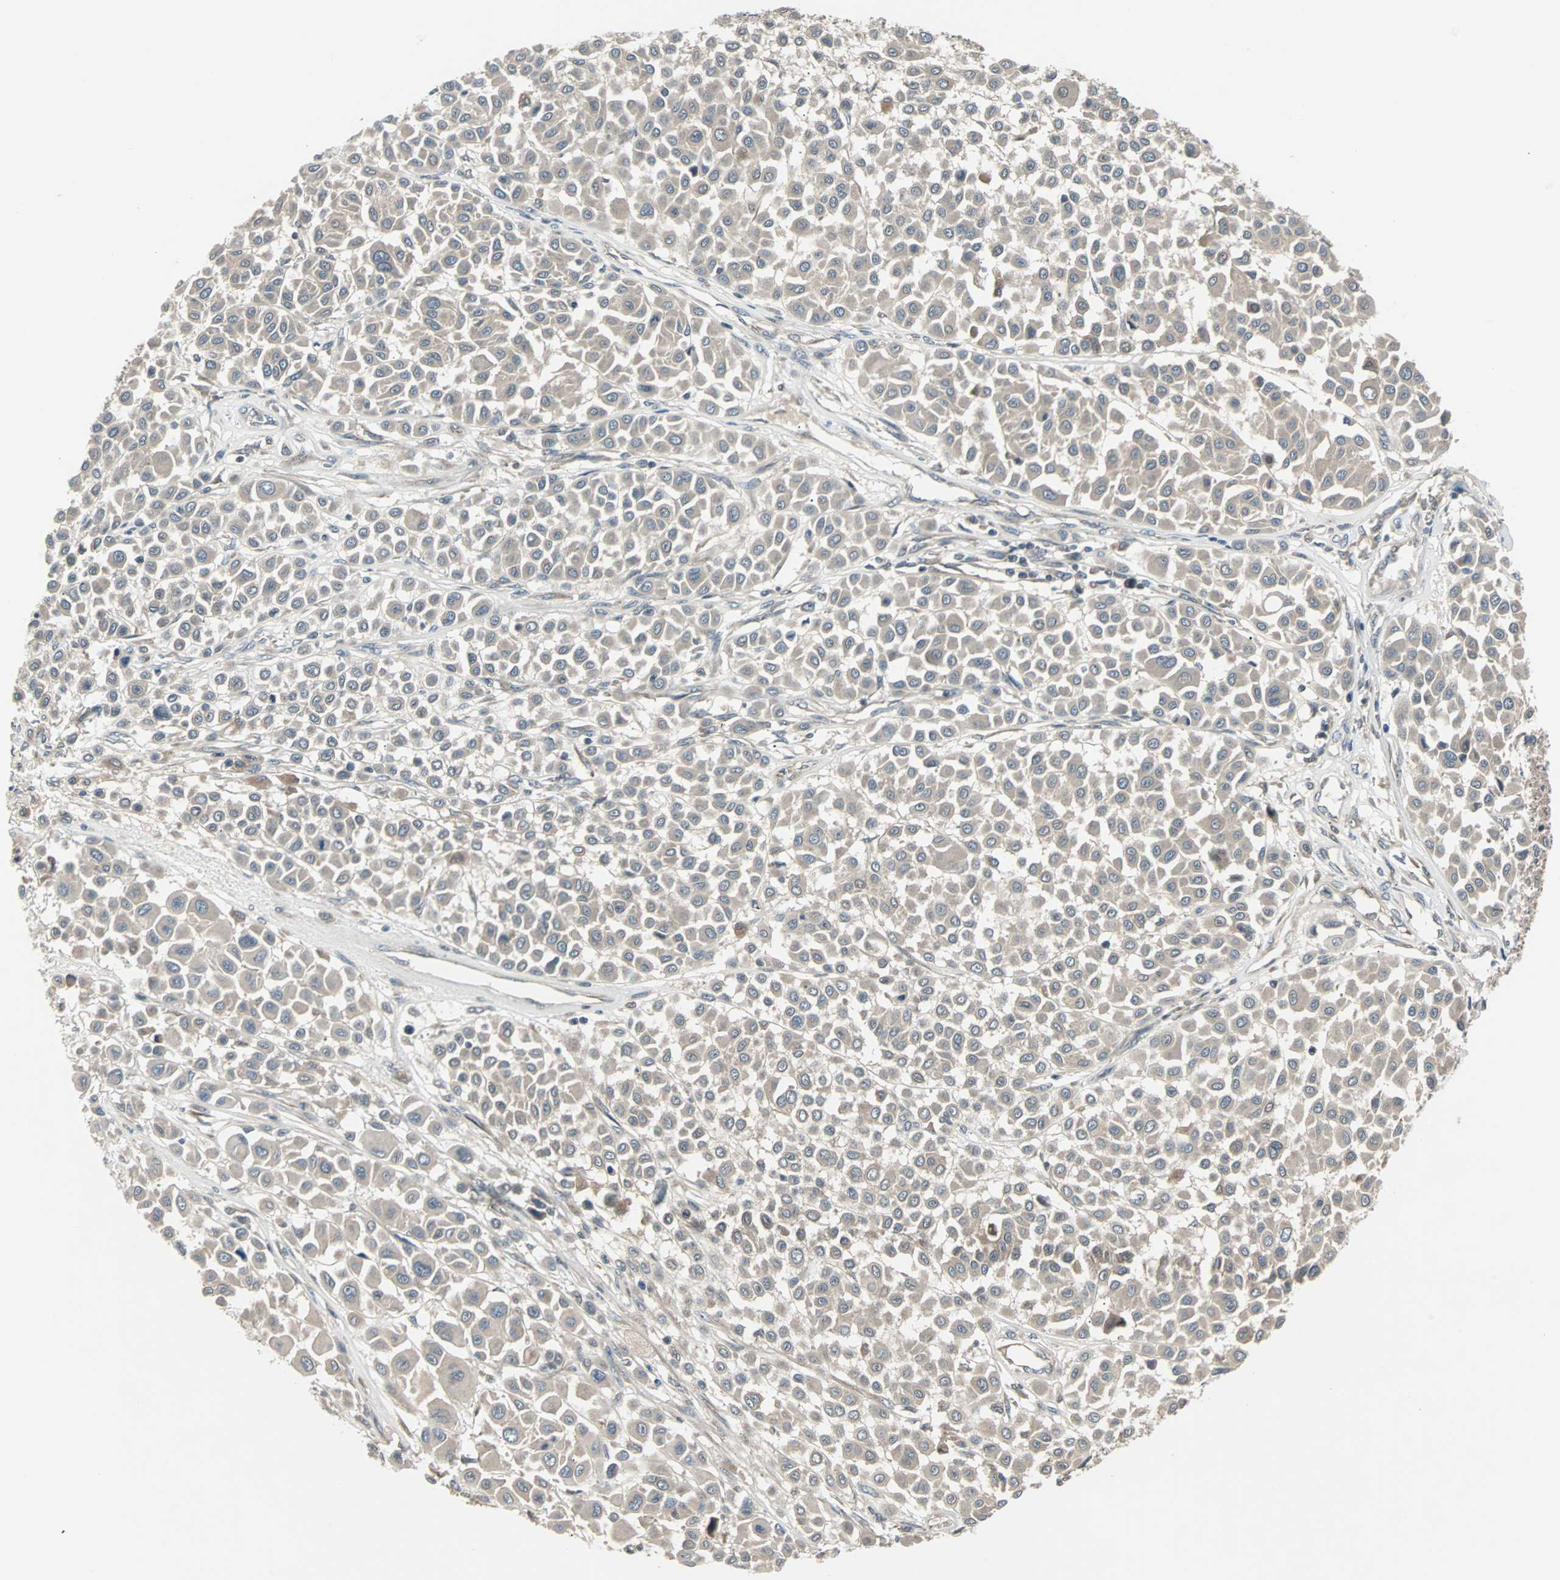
{"staining": {"intensity": "moderate", "quantity": ">75%", "location": "cytoplasmic/membranous"}, "tissue": "melanoma", "cell_type": "Tumor cells", "image_type": "cancer", "snomed": [{"axis": "morphology", "description": "Malignant melanoma, Metastatic site"}, {"axis": "topography", "description": "Soft tissue"}], "caption": "This is a histology image of immunohistochemistry (IHC) staining of malignant melanoma (metastatic site), which shows moderate expression in the cytoplasmic/membranous of tumor cells.", "gene": "ARF1", "patient": {"sex": "male", "age": 41}}